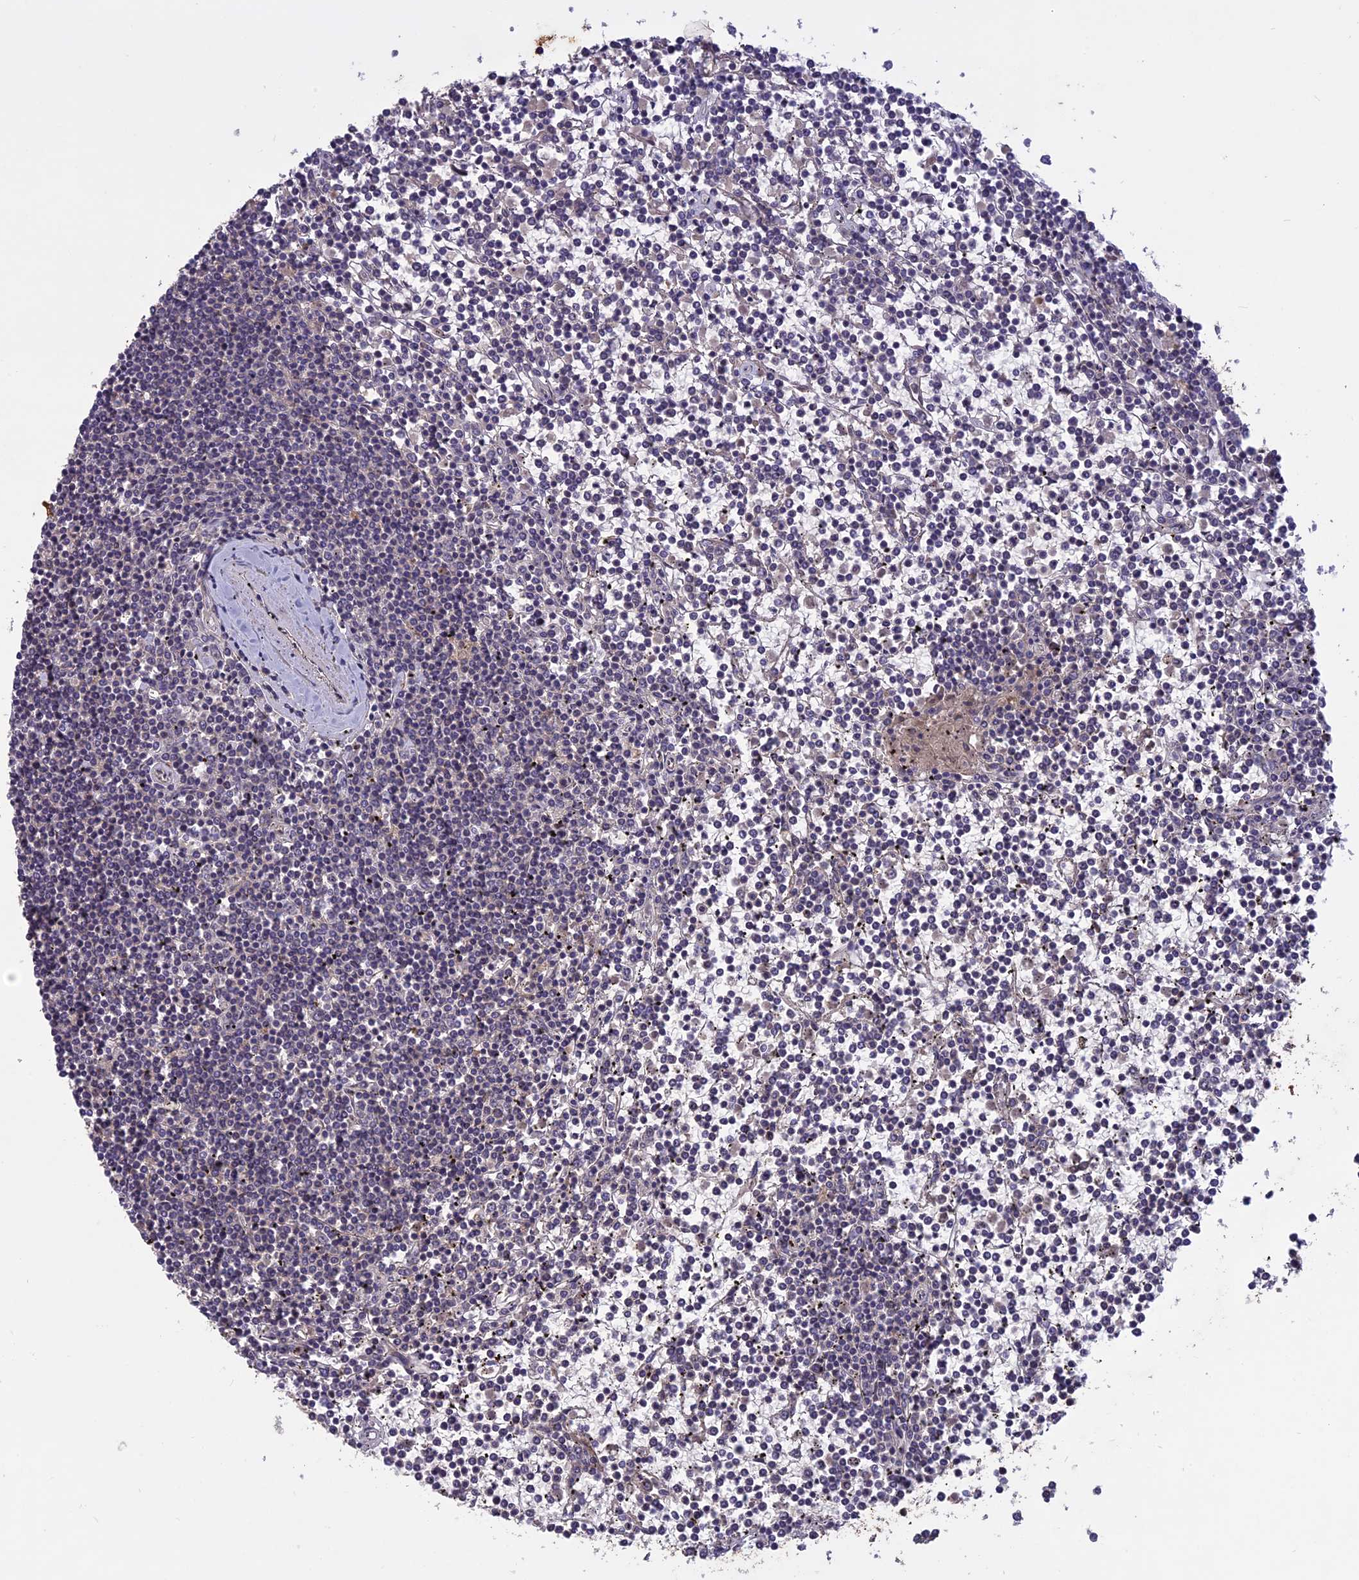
{"staining": {"intensity": "negative", "quantity": "none", "location": "none"}, "tissue": "lymphoma", "cell_type": "Tumor cells", "image_type": "cancer", "snomed": [{"axis": "morphology", "description": "Malignant lymphoma, non-Hodgkin's type, Low grade"}, {"axis": "topography", "description": "Spleen"}], "caption": "Immunohistochemistry histopathology image of human malignant lymphoma, non-Hodgkin's type (low-grade) stained for a protein (brown), which displays no staining in tumor cells.", "gene": "ADO", "patient": {"sex": "female", "age": 19}}